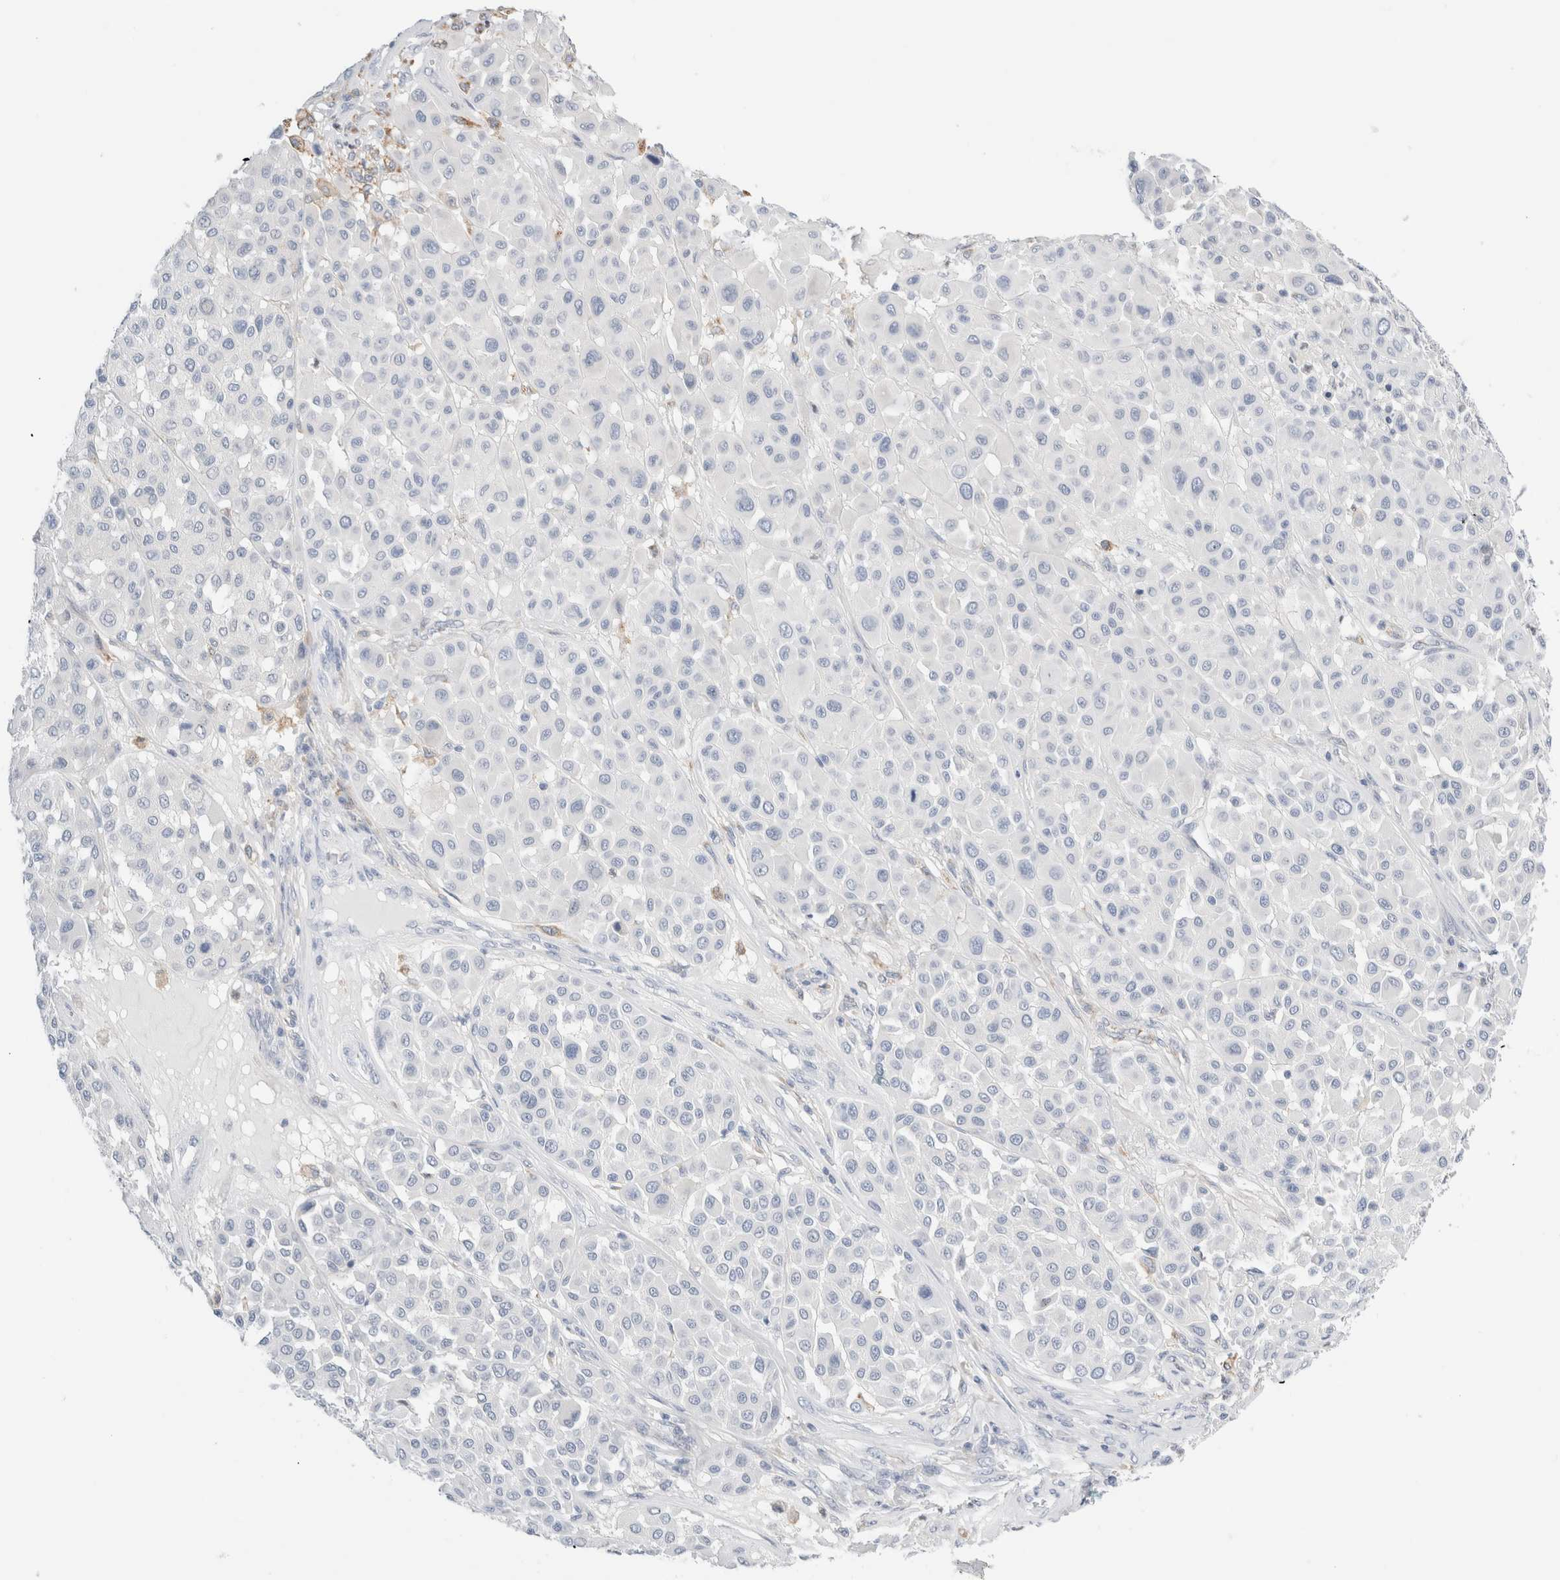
{"staining": {"intensity": "negative", "quantity": "none", "location": "none"}, "tissue": "melanoma", "cell_type": "Tumor cells", "image_type": "cancer", "snomed": [{"axis": "morphology", "description": "Malignant melanoma, Metastatic site"}, {"axis": "topography", "description": "Soft tissue"}], "caption": "IHC of malignant melanoma (metastatic site) exhibits no staining in tumor cells. (DAB (3,3'-diaminobenzidine) immunohistochemistry visualized using brightfield microscopy, high magnification).", "gene": "ADAM30", "patient": {"sex": "male", "age": 41}}